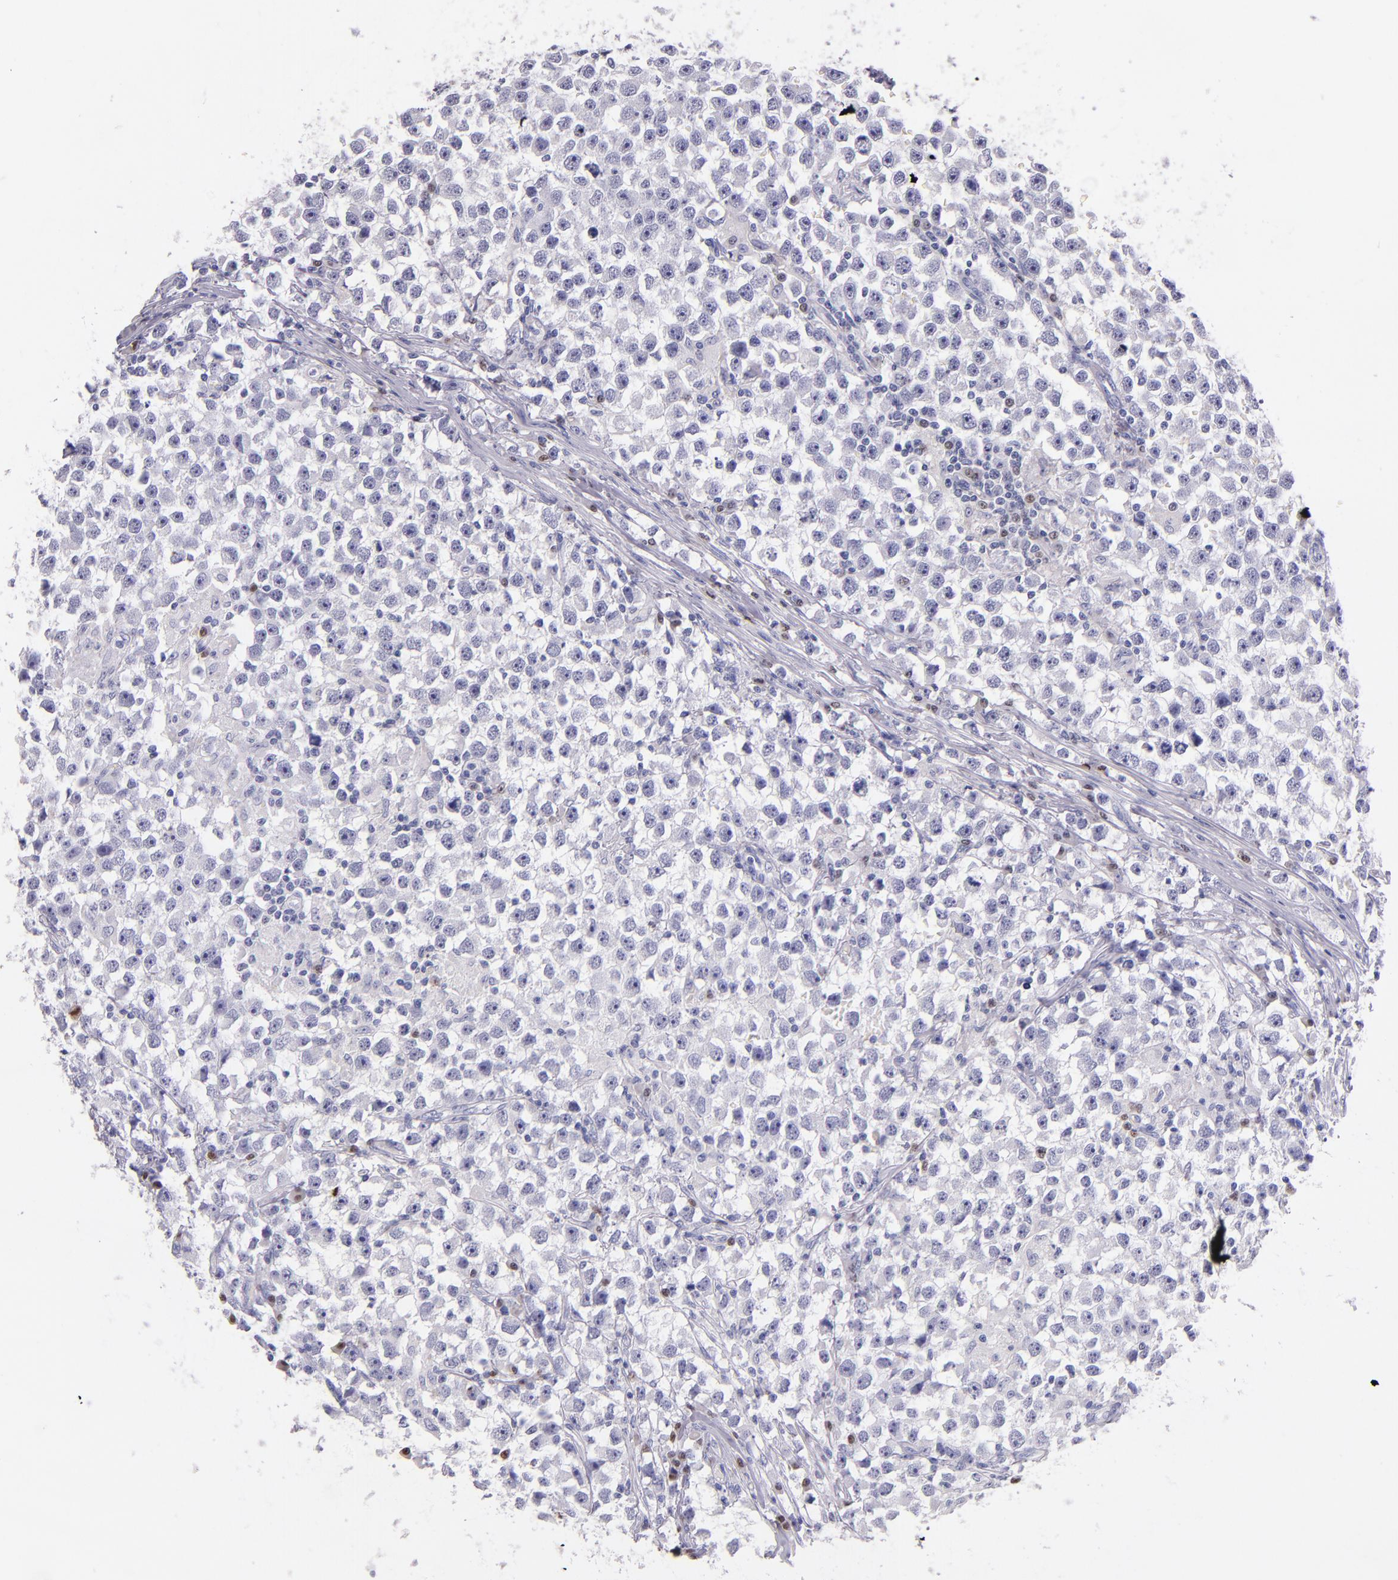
{"staining": {"intensity": "negative", "quantity": "none", "location": "none"}, "tissue": "testis cancer", "cell_type": "Tumor cells", "image_type": "cancer", "snomed": [{"axis": "morphology", "description": "Seminoma, NOS"}, {"axis": "topography", "description": "Testis"}], "caption": "An image of testis seminoma stained for a protein exhibits no brown staining in tumor cells.", "gene": "IRF4", "patient": {"sex": "male", "age": 33}}